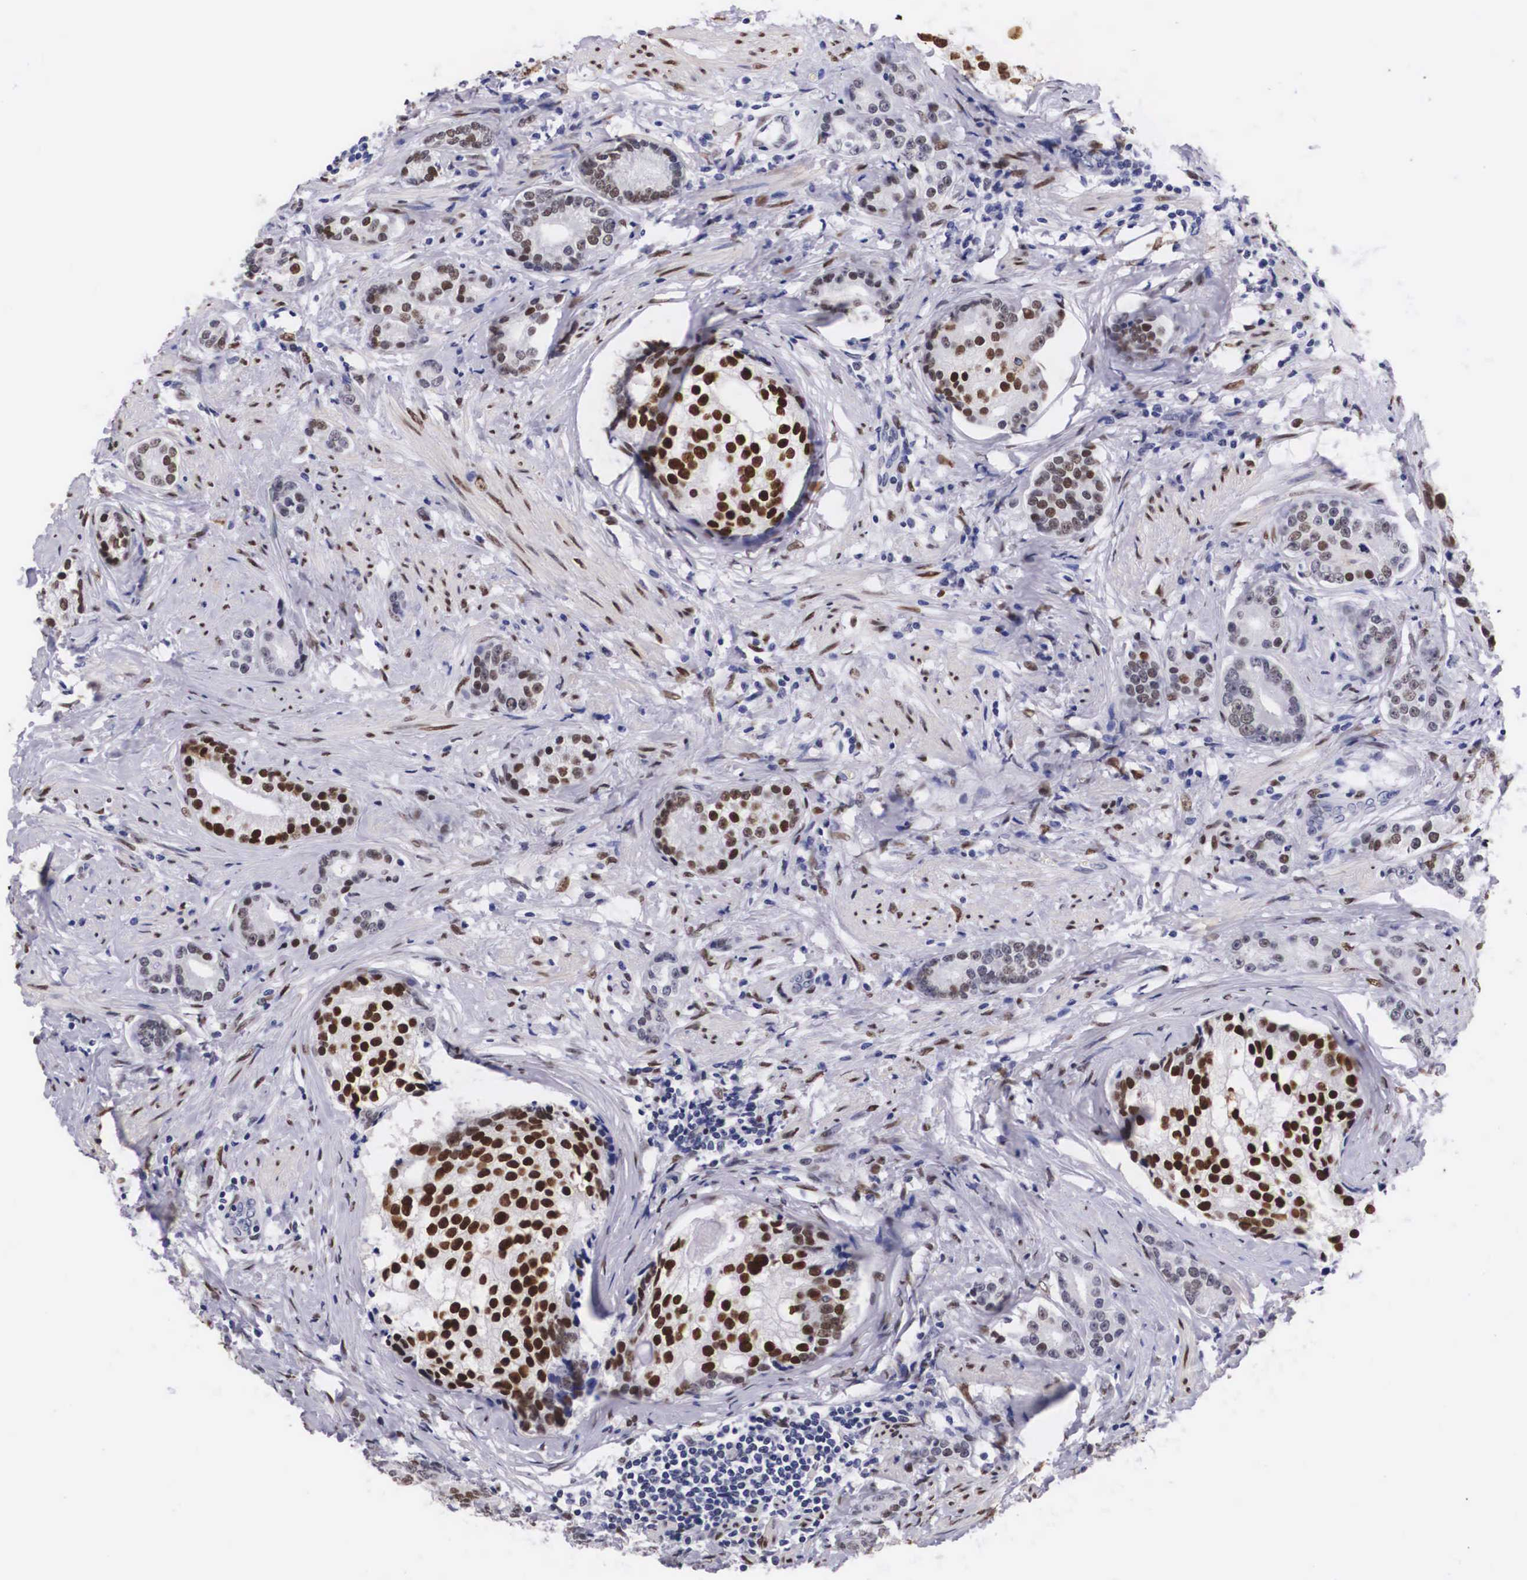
{"staining": {"intensity": "strong", "quantity": "25%-75%", "location": "nuclear"}, "tissue": "prostate cancer", "cell_type": "Tumor cells", "image_type": "cancer", "snomed": [{"axis": "morphology", "description": "Adenocarcinoma, Medium grade"}, {"axis": "topography", "description": "Prostate"}], "caption": "Protein staining of prostate adenocarcinoma (medium-grade) tissue reveals strong nuclear positivity in about 25%-75% of tumor cells.", "gene": "KHDRBS3", "patient": {"sex": "male", "age": 59}}